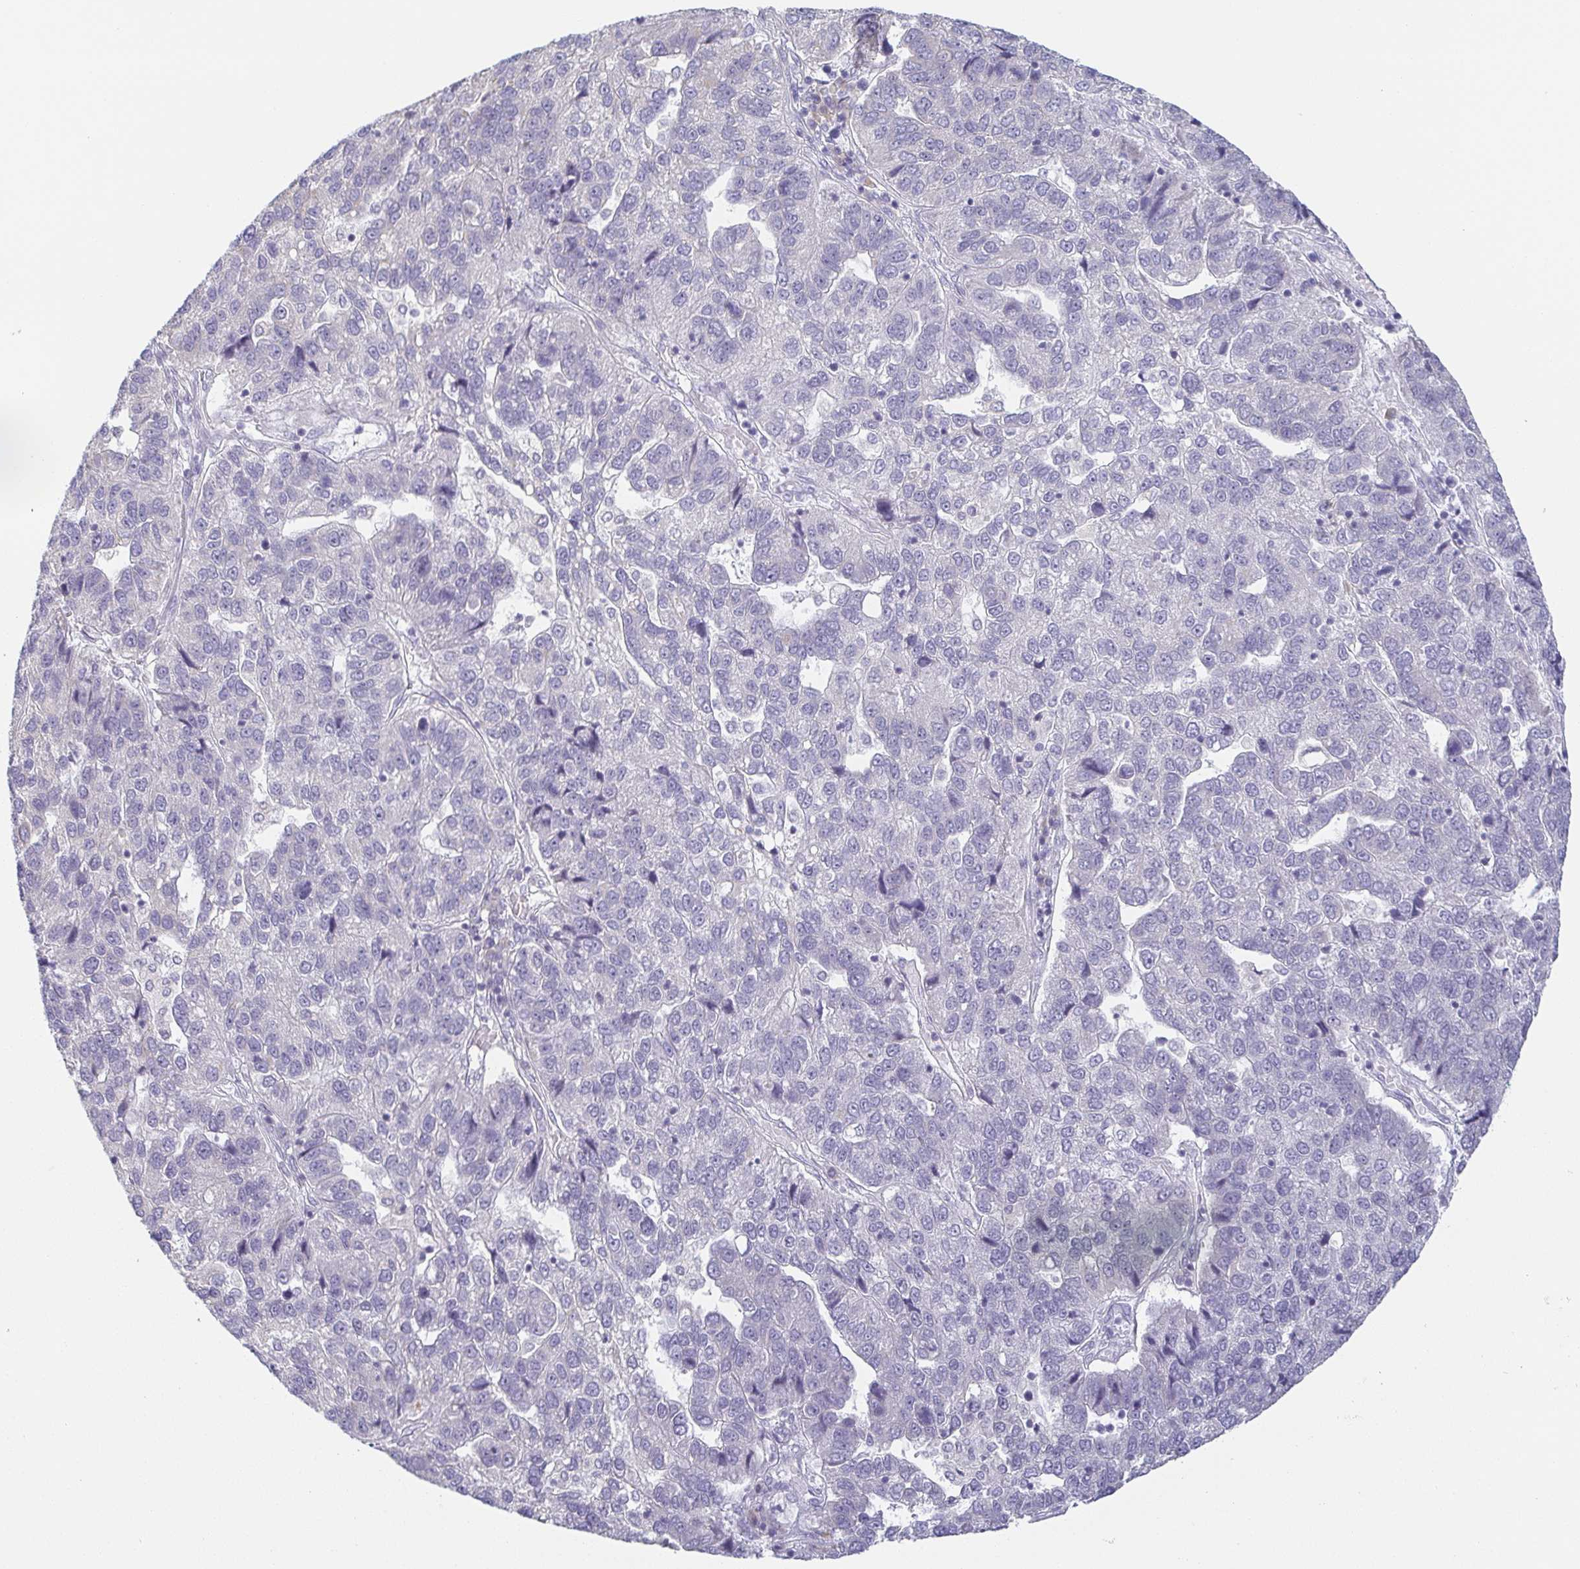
{"staining": {"intensity": "negative", "quantity": "none", "location": "none"}, "tissue": "pancreatic cancer", "cell_type": "Tumor cells", "image_type": "cancer", "snomed": [{"axis": "morphology", "description": "Adenocarcinoma, NOS"}, {"axis": "topography", "description": "Pancreas"}], "caption": "Immunohistochemistry micrograph of adenocarcinoma (pancreatic) stained for a protein (brown), which displays no staining in tumor cells.", "gene": "PRR27", "patient": {"sex": "female", "age": 61}}